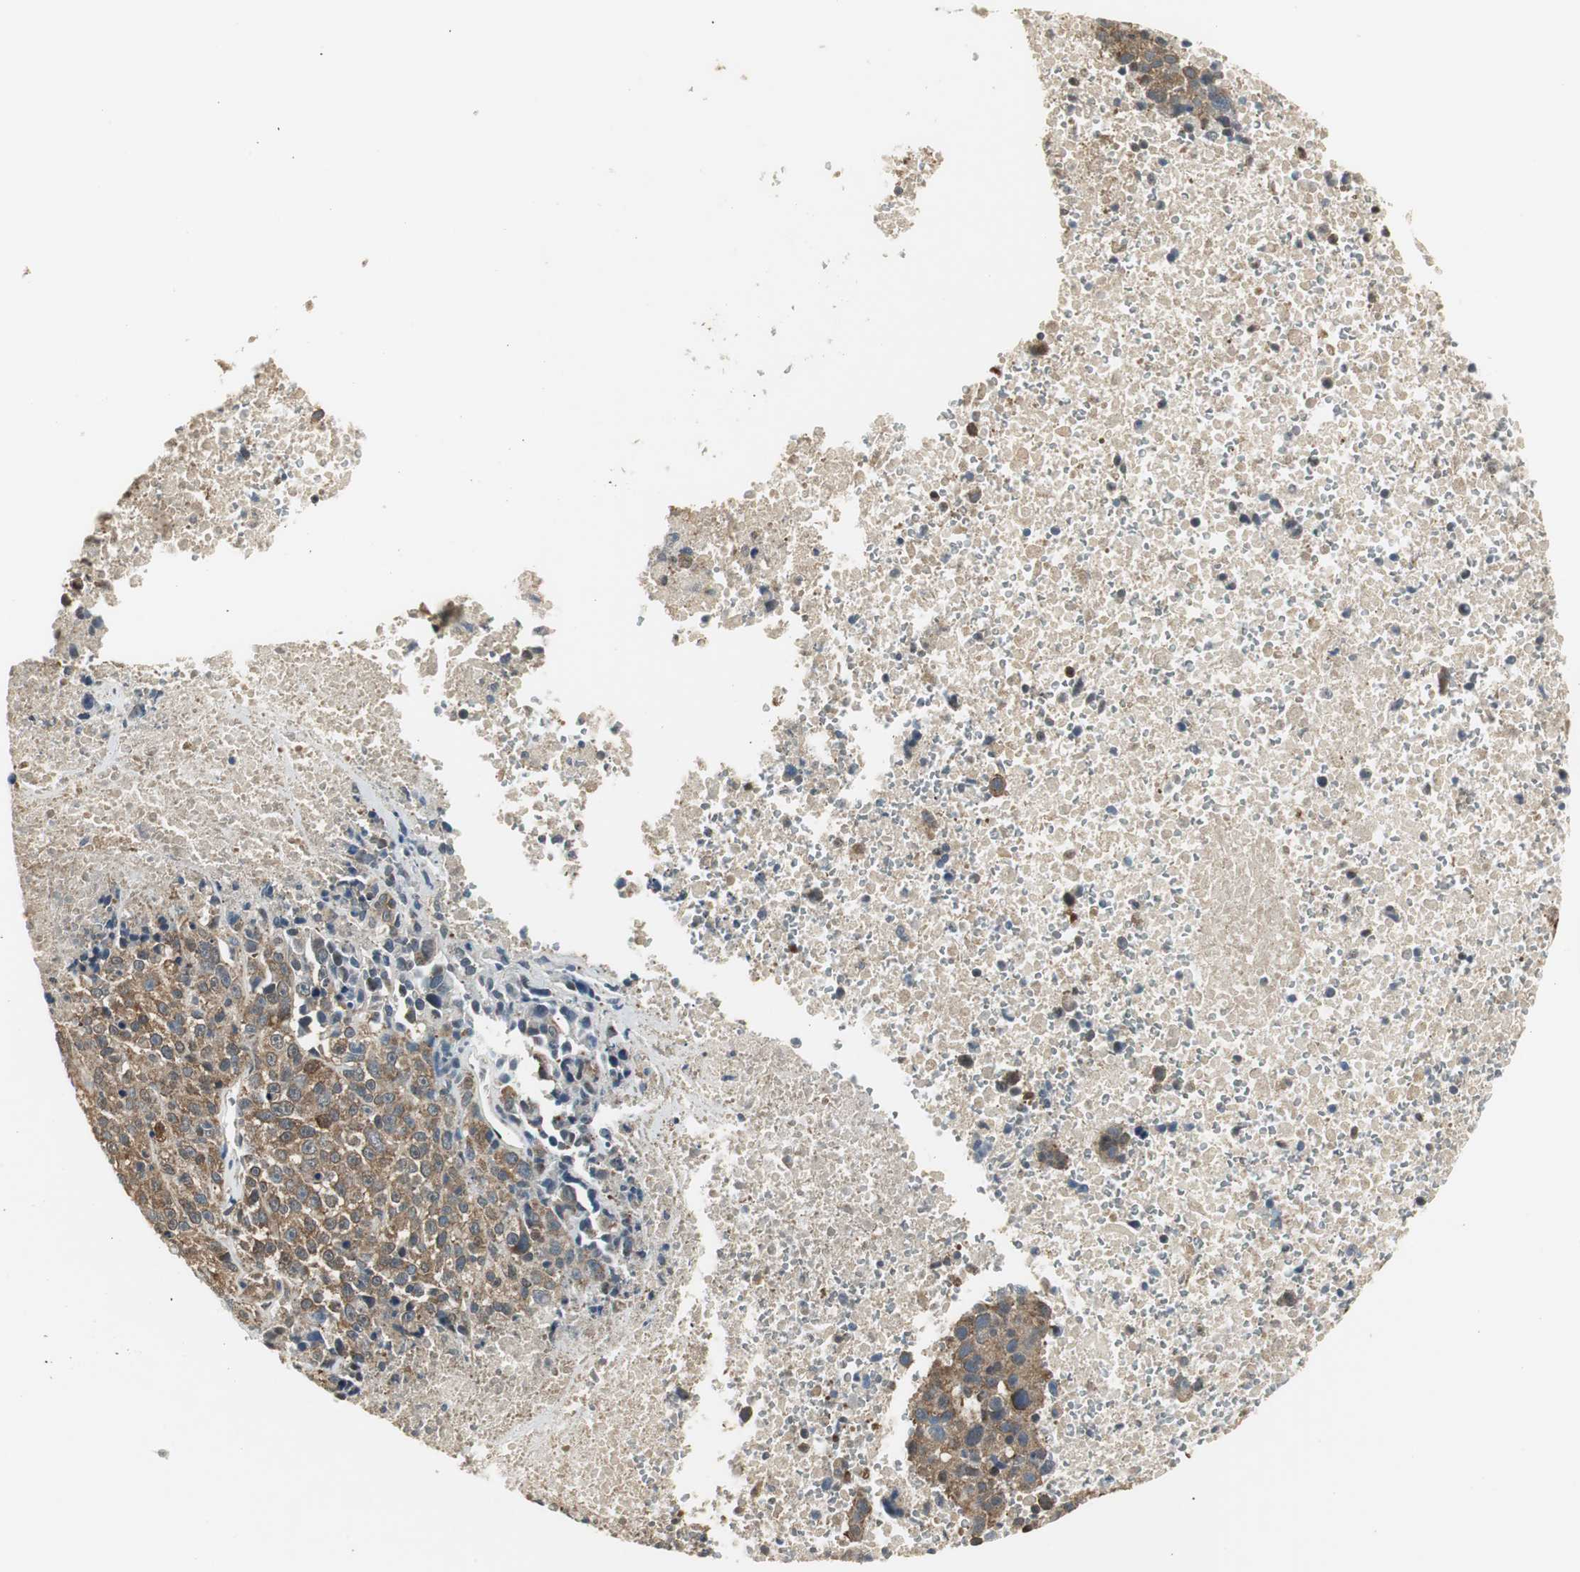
{"staining": {"intensity": "moderate", "quantity": "25%-75%", "location": "cytoplasmic/membranous"}, "tissue": "melanoma", "cell_type": "Tumor cells", "image_type": "cancer", "snomed": [{"axis": "morphology", "description": "Malignant melanoma, Metastatic site"}, {"axis": "topography", "description": "Cerebral cortex"}], "caption": "Brown immunohistochemical staining in human melanoma exhibits moderate cytoplasmic/membranous expression in about 25%-75% of tumor cells.", "gene": "CCT5", "patient": {"sex": "female", "age": 52}}